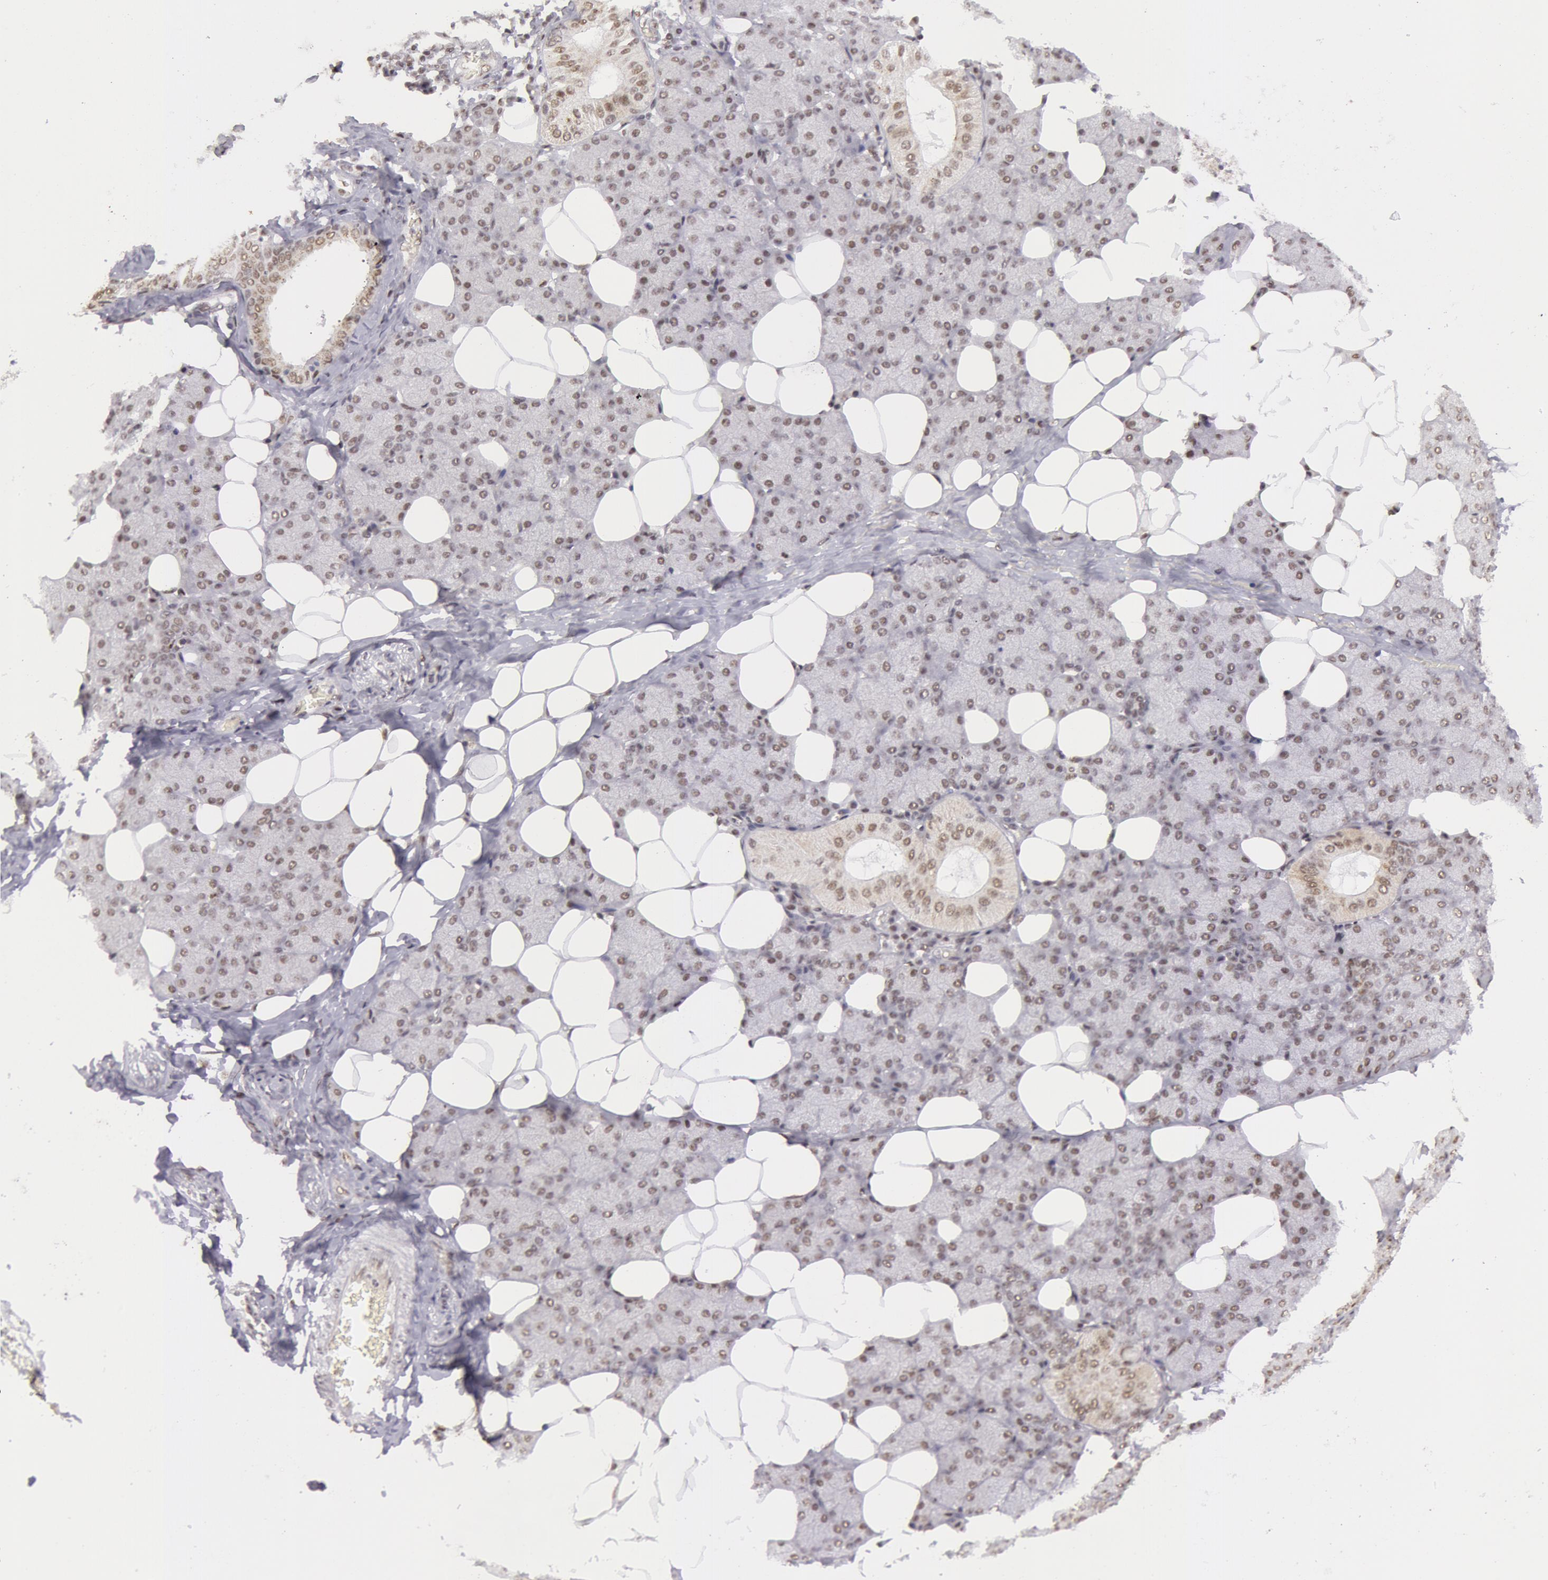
{"staining": {"intensity": "weak", "quantity": "25%-75%", "location": "cytoplasmic/membranous,nuclear"}, "tissue": "salivary gland", "cell_type": "Glandular cells", "image_type": "normal", "snomed": [{"axis": "morphology", "description": "Normal tissue, NOS"}, {"axis": "topography", "description": "Lymph node"}, {"axis": "topography", "description": "Salivary gland"}], "caption": "DAB (3,3'-diaminobenzidine) immunohistochemical staining of normal salivary gland shows weak cytoplasmic/membranous,nuclear protein expression in about 25%-75% of glandular cells.", "gene": "VRTN", "patient": {"sex": "male", "age": 8}}